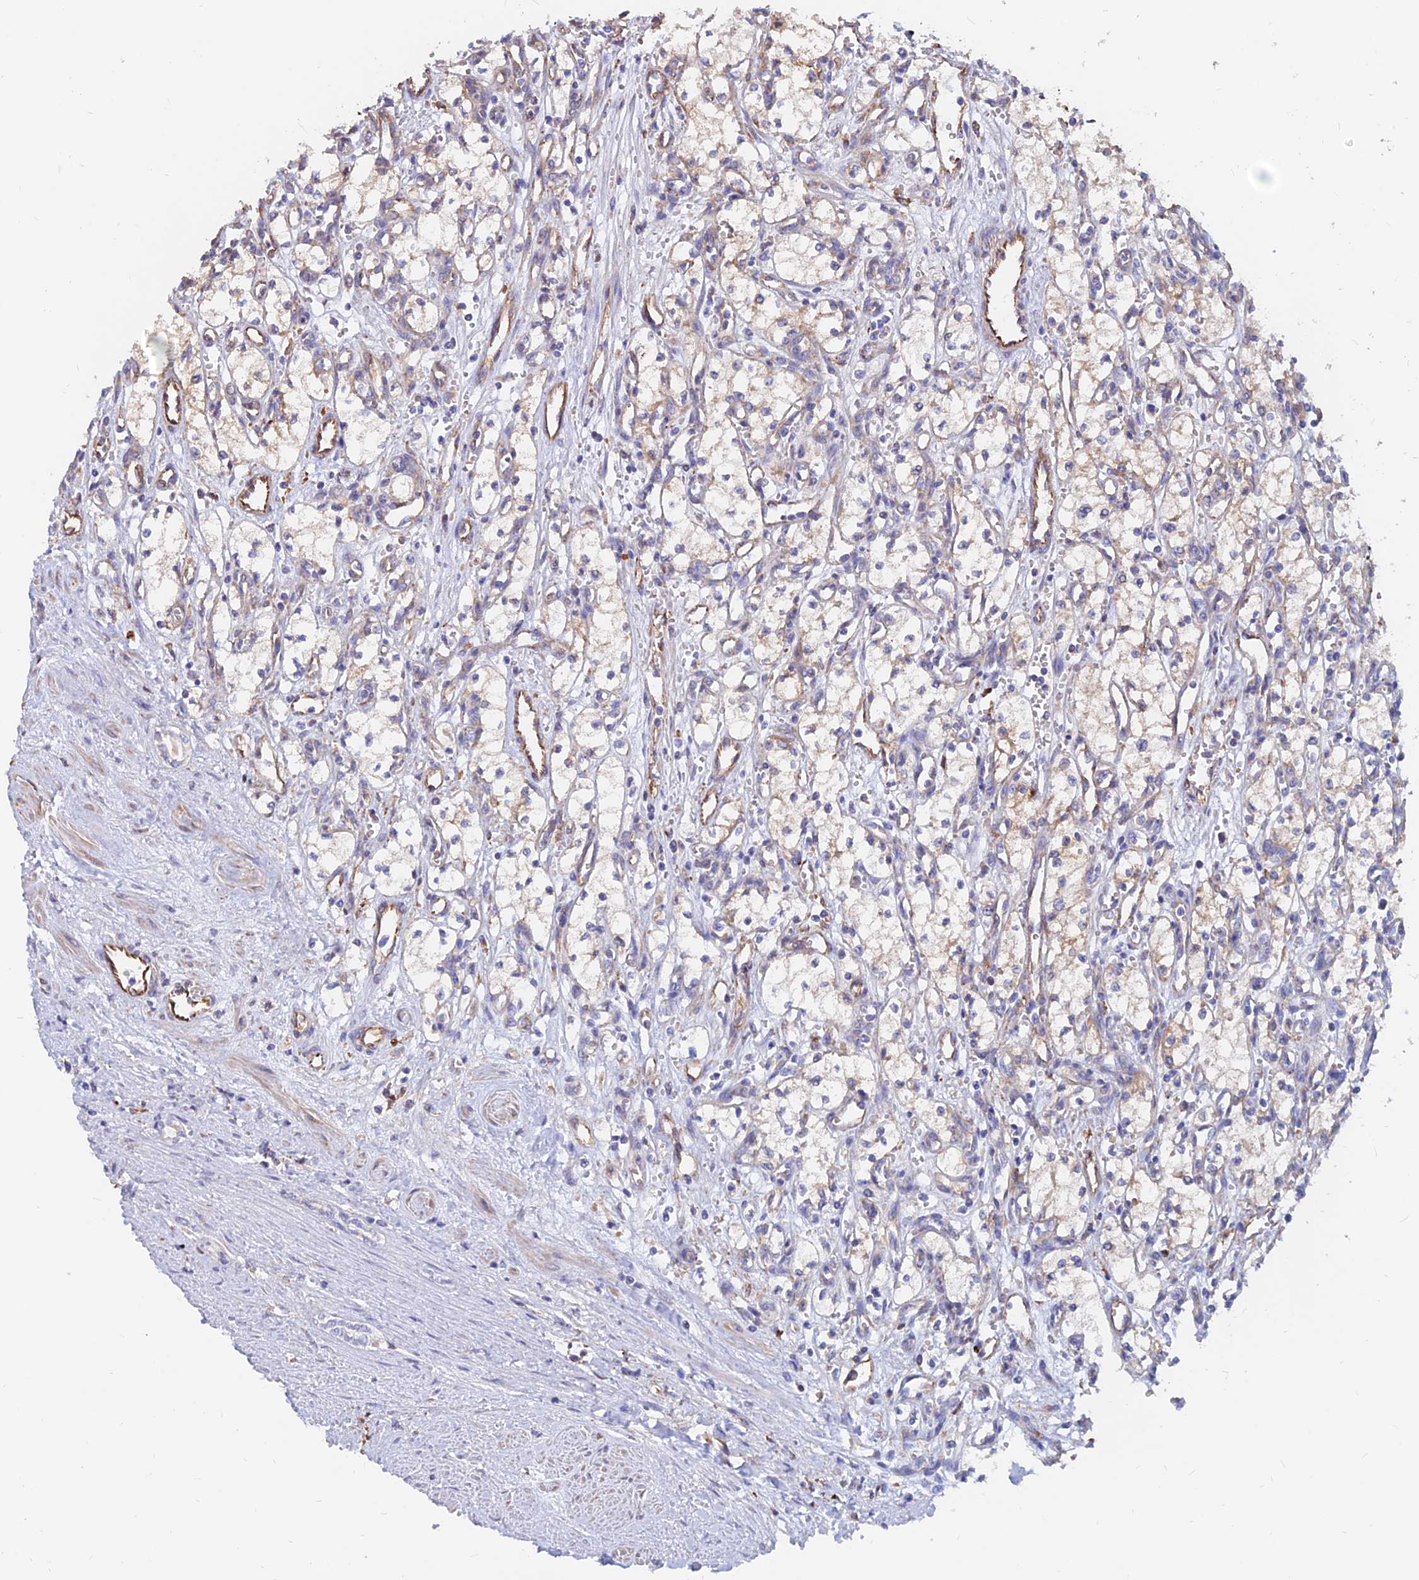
{"staining": {"intensity": "weak", "quantity": "25%-75%", "location": "cytoplasmic/membranous"}, "tissue": "renal cancer", "cell_type": "Tumor cells", "image_type": "cancer", "snomed": [{"axis": "morphology", "description": "Adenocarcinoma, NOS"}, {"axis": "topography", "description": "Kidney"}], "caption": "Immunohistochemical staining of renal cancer (adenocarcinoma) demonstrates weak cytoplasmic/membranous protein staining in approximately 25%-75% of tumor cells.", "gene": "CDK18", "patient": {"sex": "male", "age": 59}}